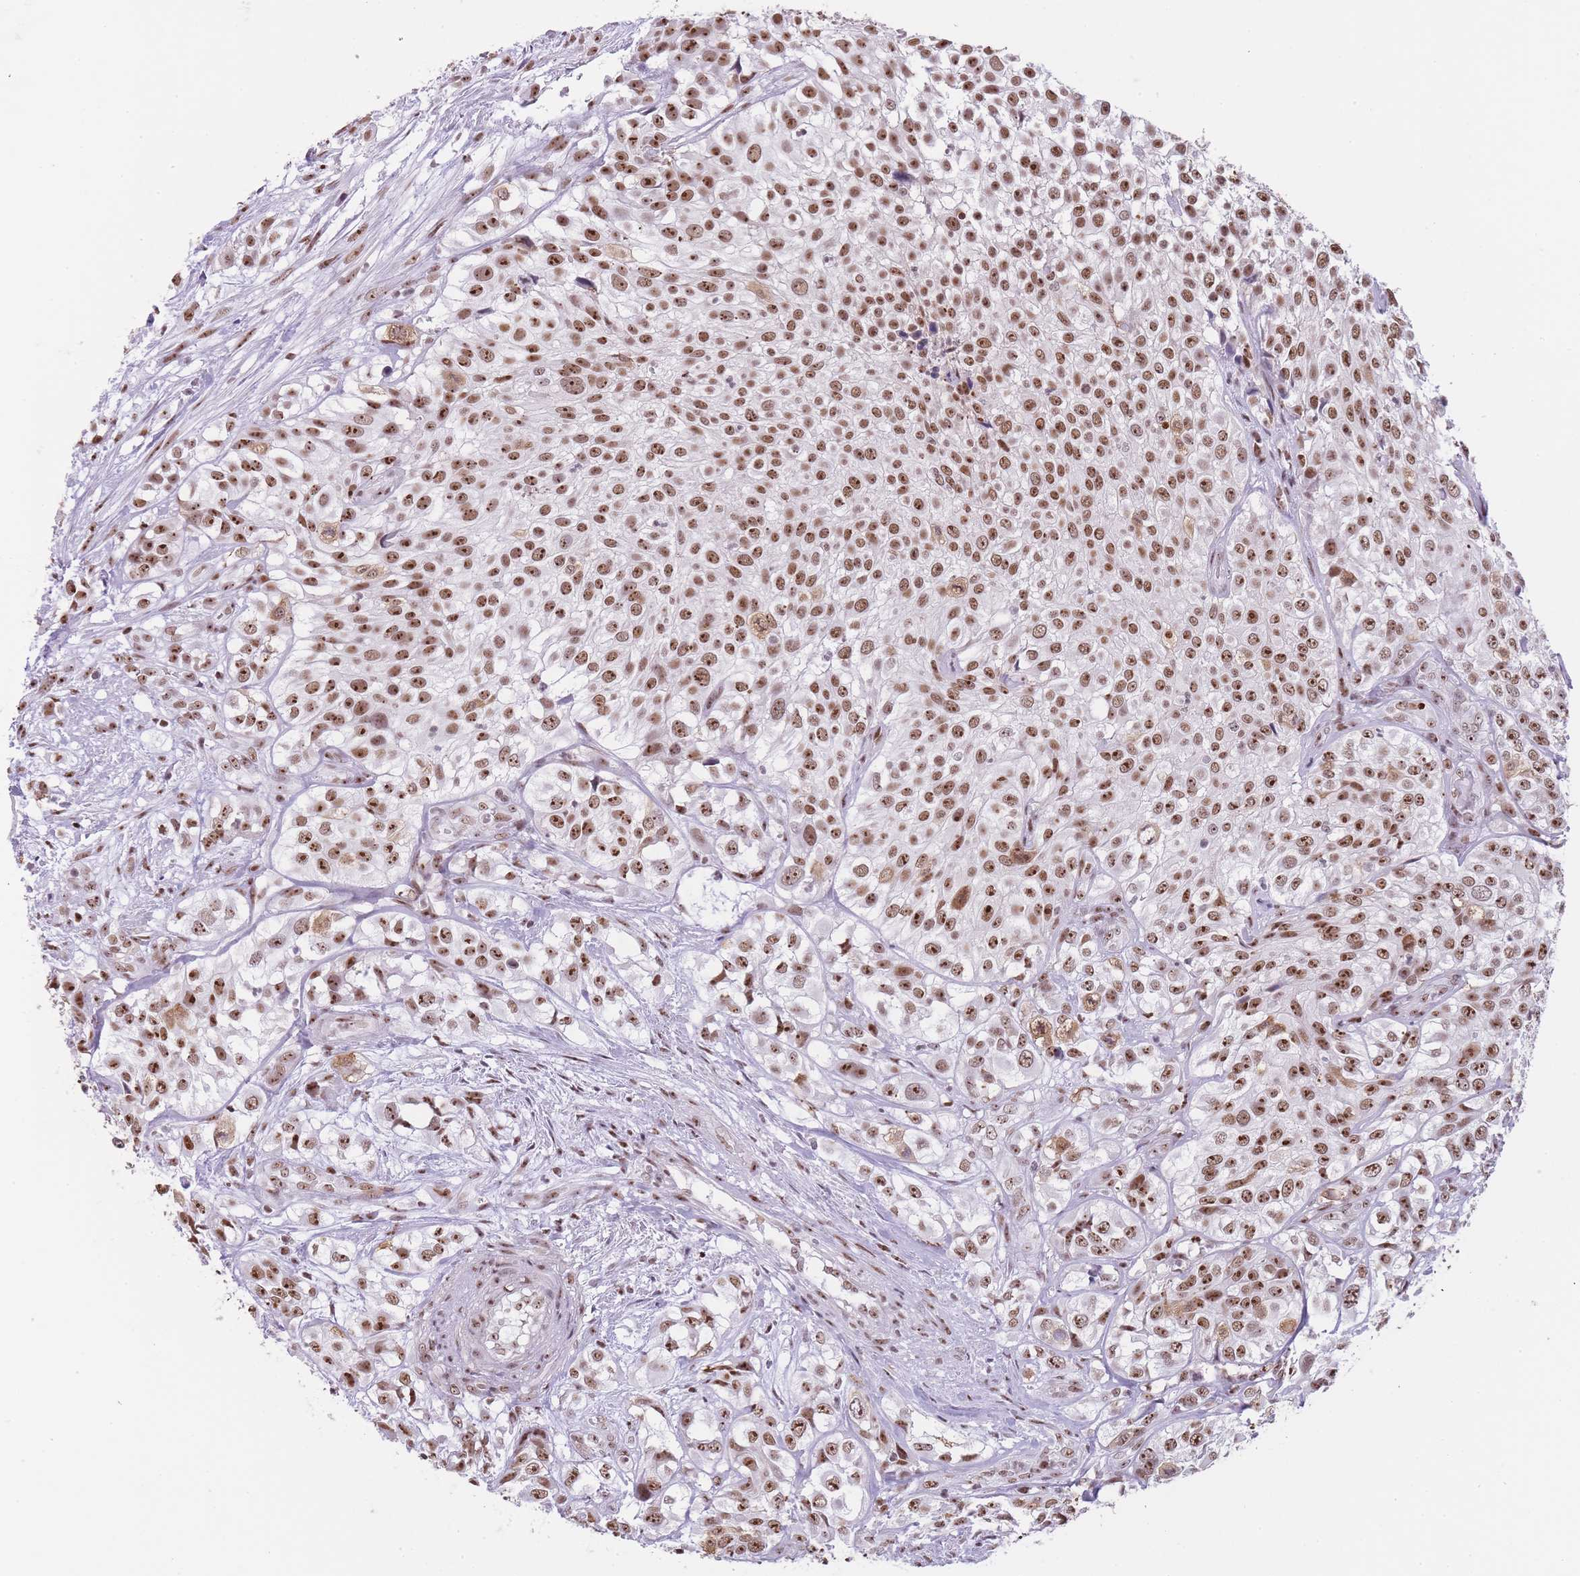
{"staining": {"intensity": "strong", "quantity": ">75%", "location": "nuclear"}, "tissue": "urothelial cancer", "cell_type": "Tumor cells", "image_type": "cancer", "snomed": [{"axis": "morphology", "description": "Urothelial carcinoma, High grade"}, {"axis": "topography", "description": "Urinary bladder"}], "caption": "Brown immunohistochemical staining in urothelial cancer demonstrates strong nuclear positivity in about >75% of tumor cells.", "gene": "EVC2", "patient": {"sex": "male", "age": 56}}